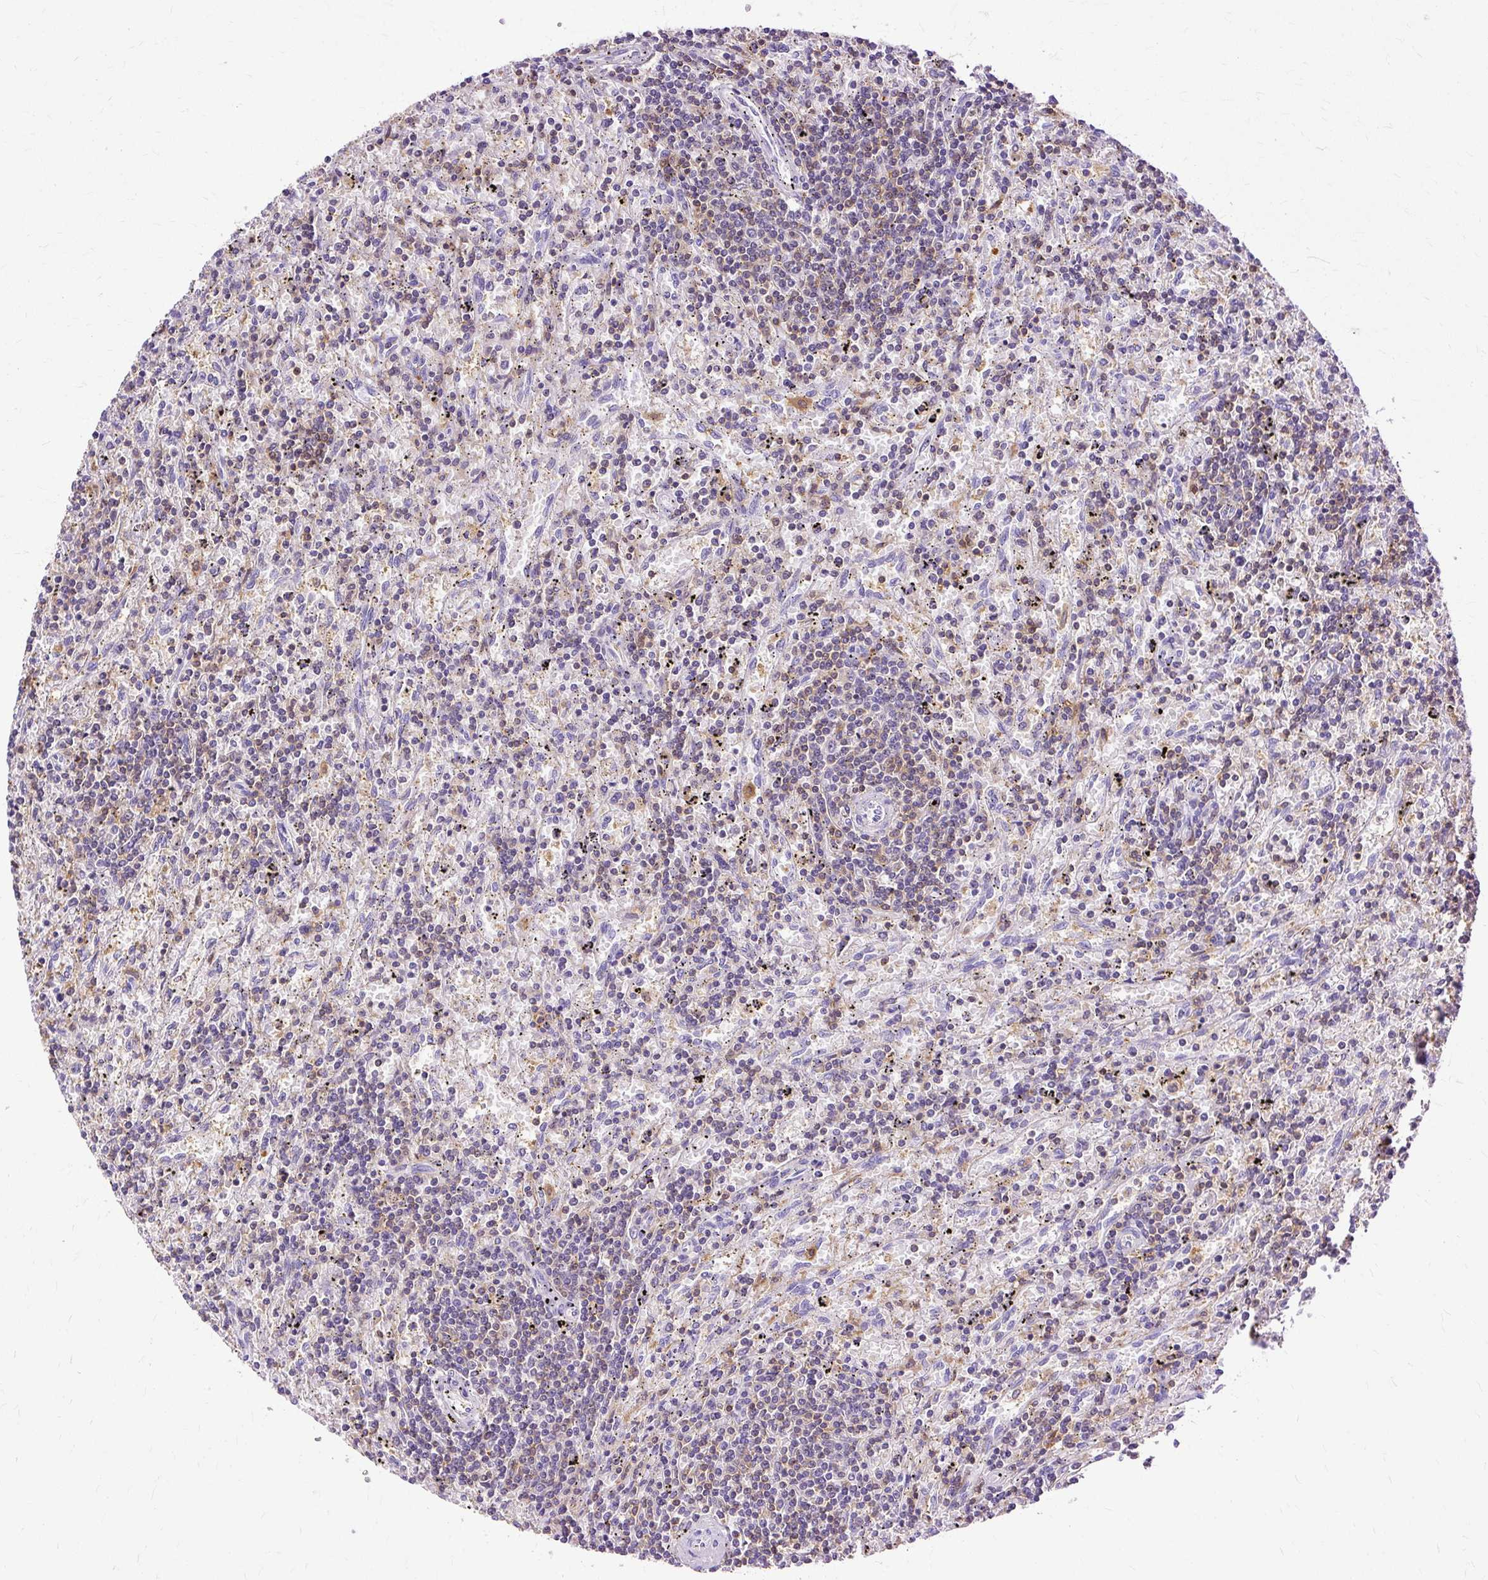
{"staining": {"intensity": "negative", "quantity": "none", "location": "none"}, "tissue": "lymphoma", "cell_type": "Tumor cells", "image_type": "cancer", "snomed": [{"axis": "morphology", "description": "Malignant lymphoma, non-Hodgkin's type, Low grade"}, {"axis": "topography", "description": "Spleen"}], "caption": "Human malignant lymphoma, non-Hodgkin's type (low-grade) stained for a protein using IHC shows no expression in tumor cells.", "gene": "TWF2", "patient": {"sex": "male", "age": 76}}